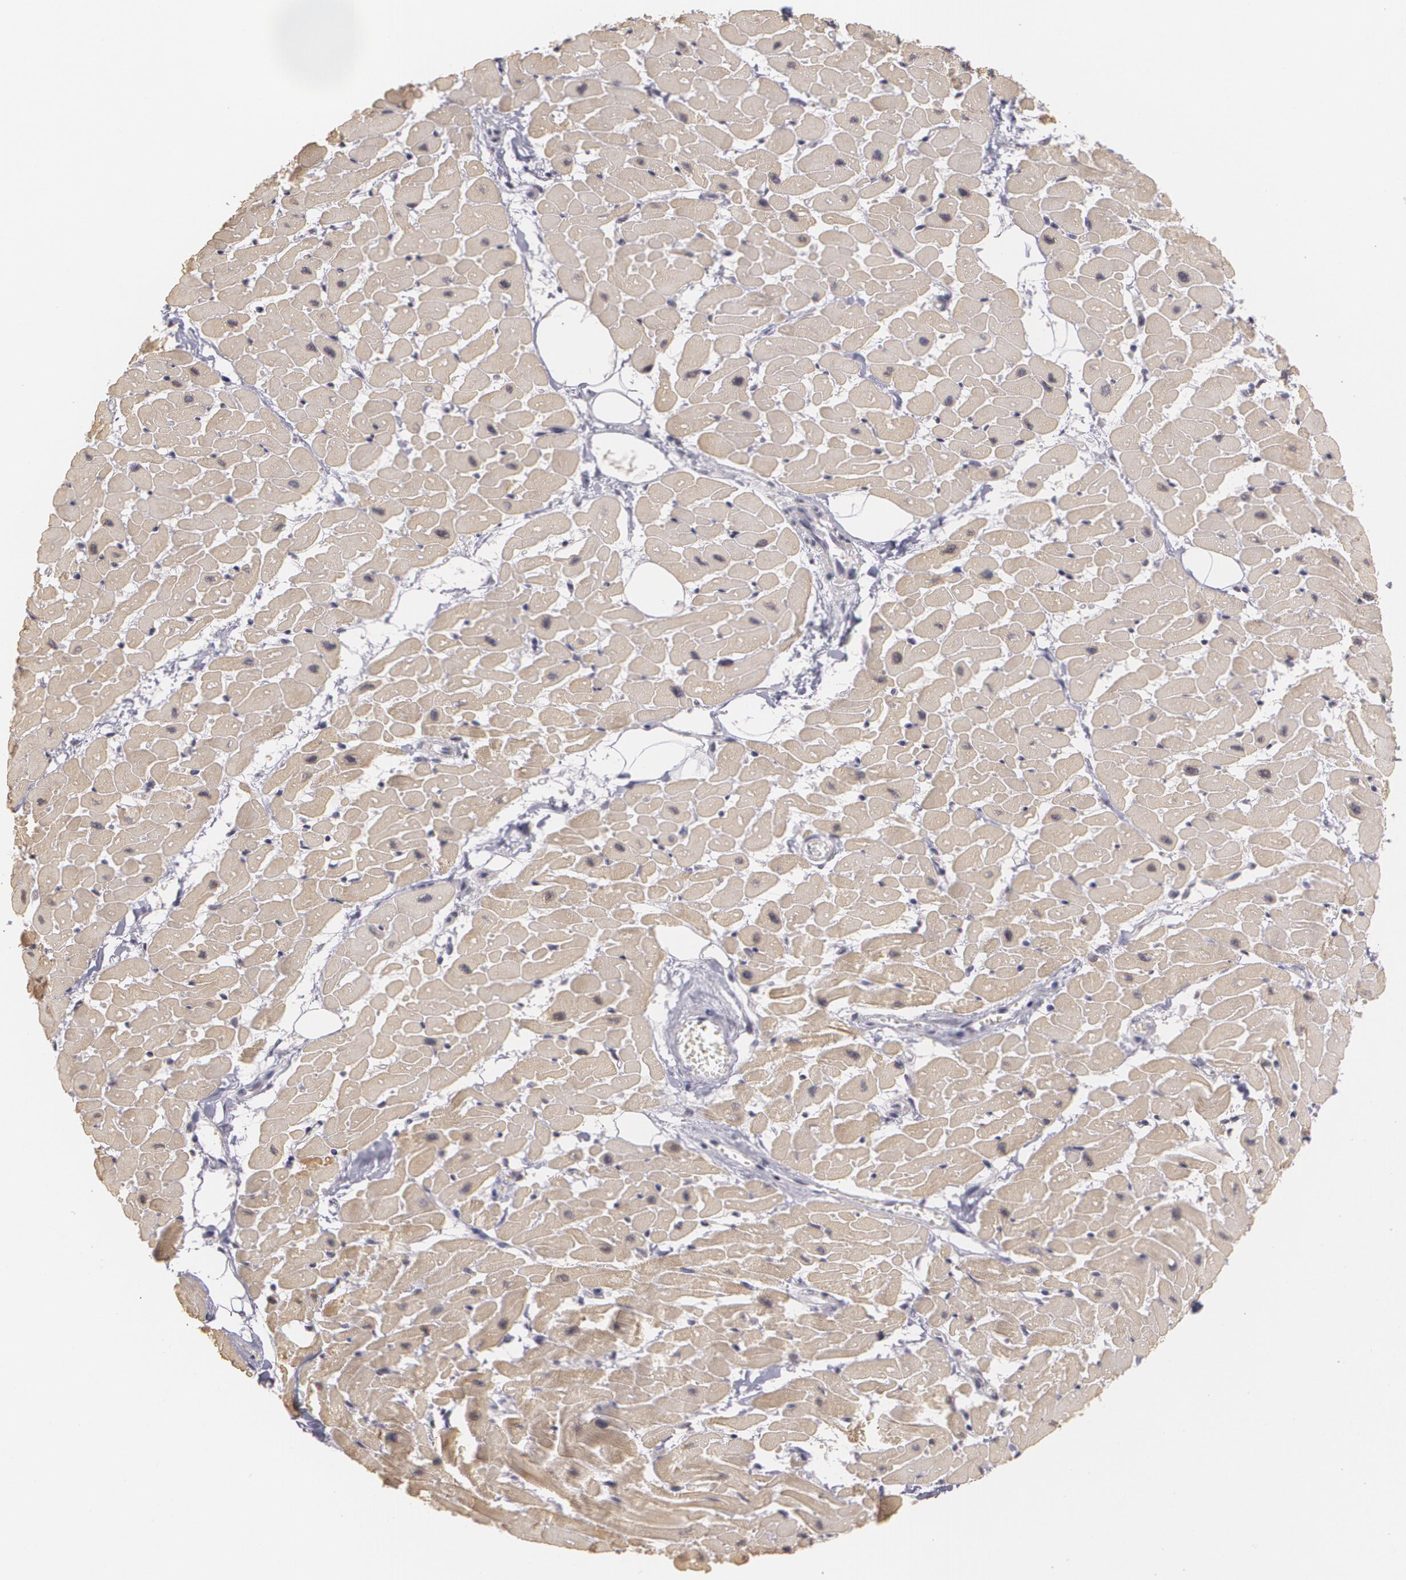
{"staining": {"intensity": "weak", "quantity": ">75%", "location": "cytoplasmic/membranous"}, "tissue": "heart muscle", "cell_type": "Cardiomyocytes", "image_type": "normal", "snomed": [{"axis": "morphology", "description": "Normal tissue, NOS"}, {"axis": "topography", "description": "Heart"}], "caption": "Immunohistochemistry histopathology image of normal human heart muscle stained for a protein (brown), which shows low levels of weak cytoplasmic/membranous expression in about >75% of cardiomyocytes.", "gene": "ZBTB16", "patient": {"sex": "female", "age": 19}}